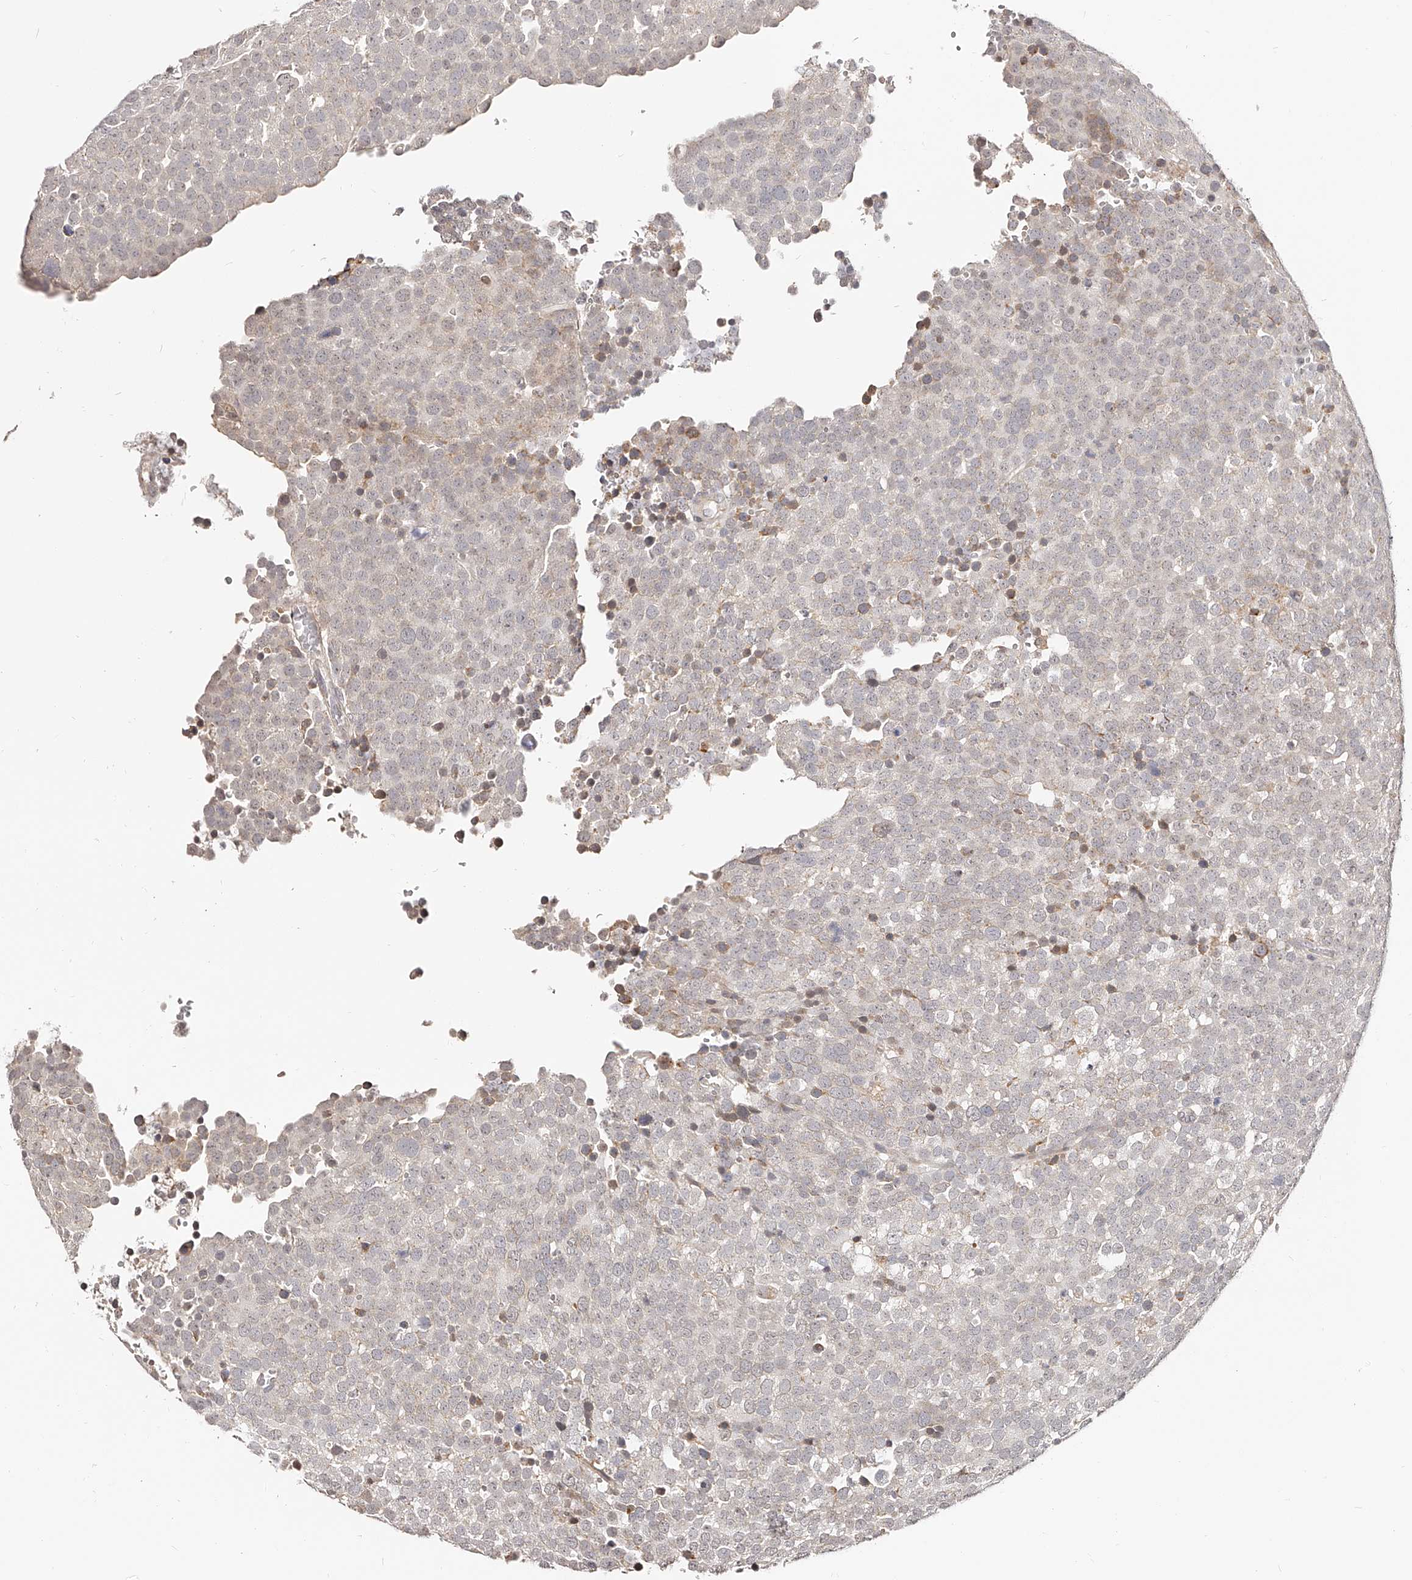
{"staining": {"intensity": "negative", "quantity": "none", "location": "none"}, "tissue": "testis cancer", "cell_type": "Tumor cells", "image_type": "cancer", "snomed": [{"axis": "morphology", "description": "Seminoma, NOS"}, {"axis": "topography", "description": "Testis"}], "caption": "A micrograph of human testis cancer (seminoma) is negative for staining in tumor cells. Brightfield microscopy of immunohistochemistry stained with DAB (3,3'-diaminobenzidine) (brown) and hematoxylin (blue), captured at high magnification.", "gene": "ZNF789", "patient": {"sex": "male", "age": 71}}